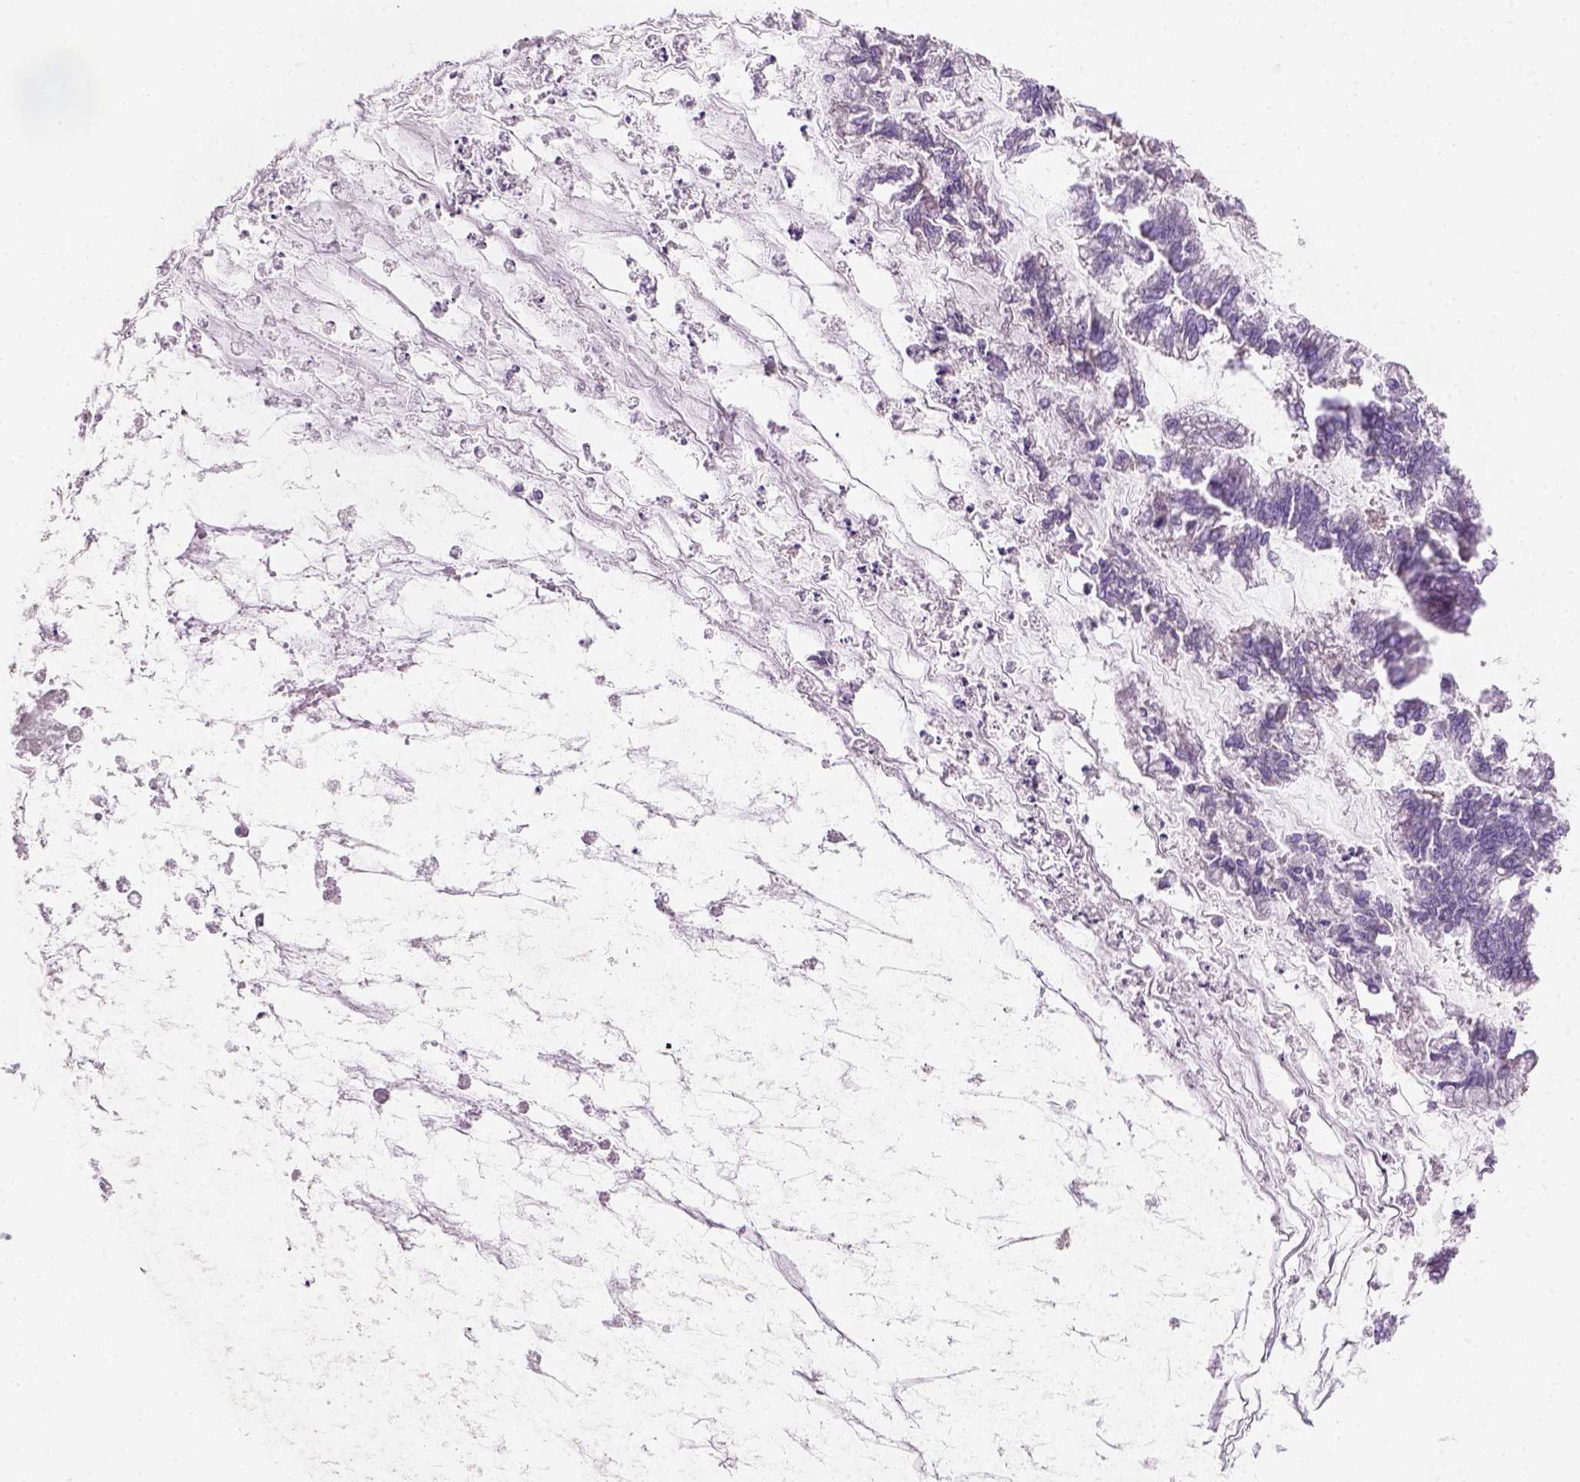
{"staining": {"intensity": "negative", "quantity": "none", "location": "none"}, "tissue": "ovarian cancer", "cell_type": "Tumor cells", "image_type": "cancer", "snomed": [{"axis": "morphology", "description": "Cystadenocarcinoma, mucinous, NOS"}, {"axis": "topography", "description": "Ovary"}], "caption": "Protein analysis of ovarian mucinous cystadenocarcinoma shows no significant expression in tumor cells.", "gene": "CACNB1", "patient": {"sex": "female", "age": 67}}